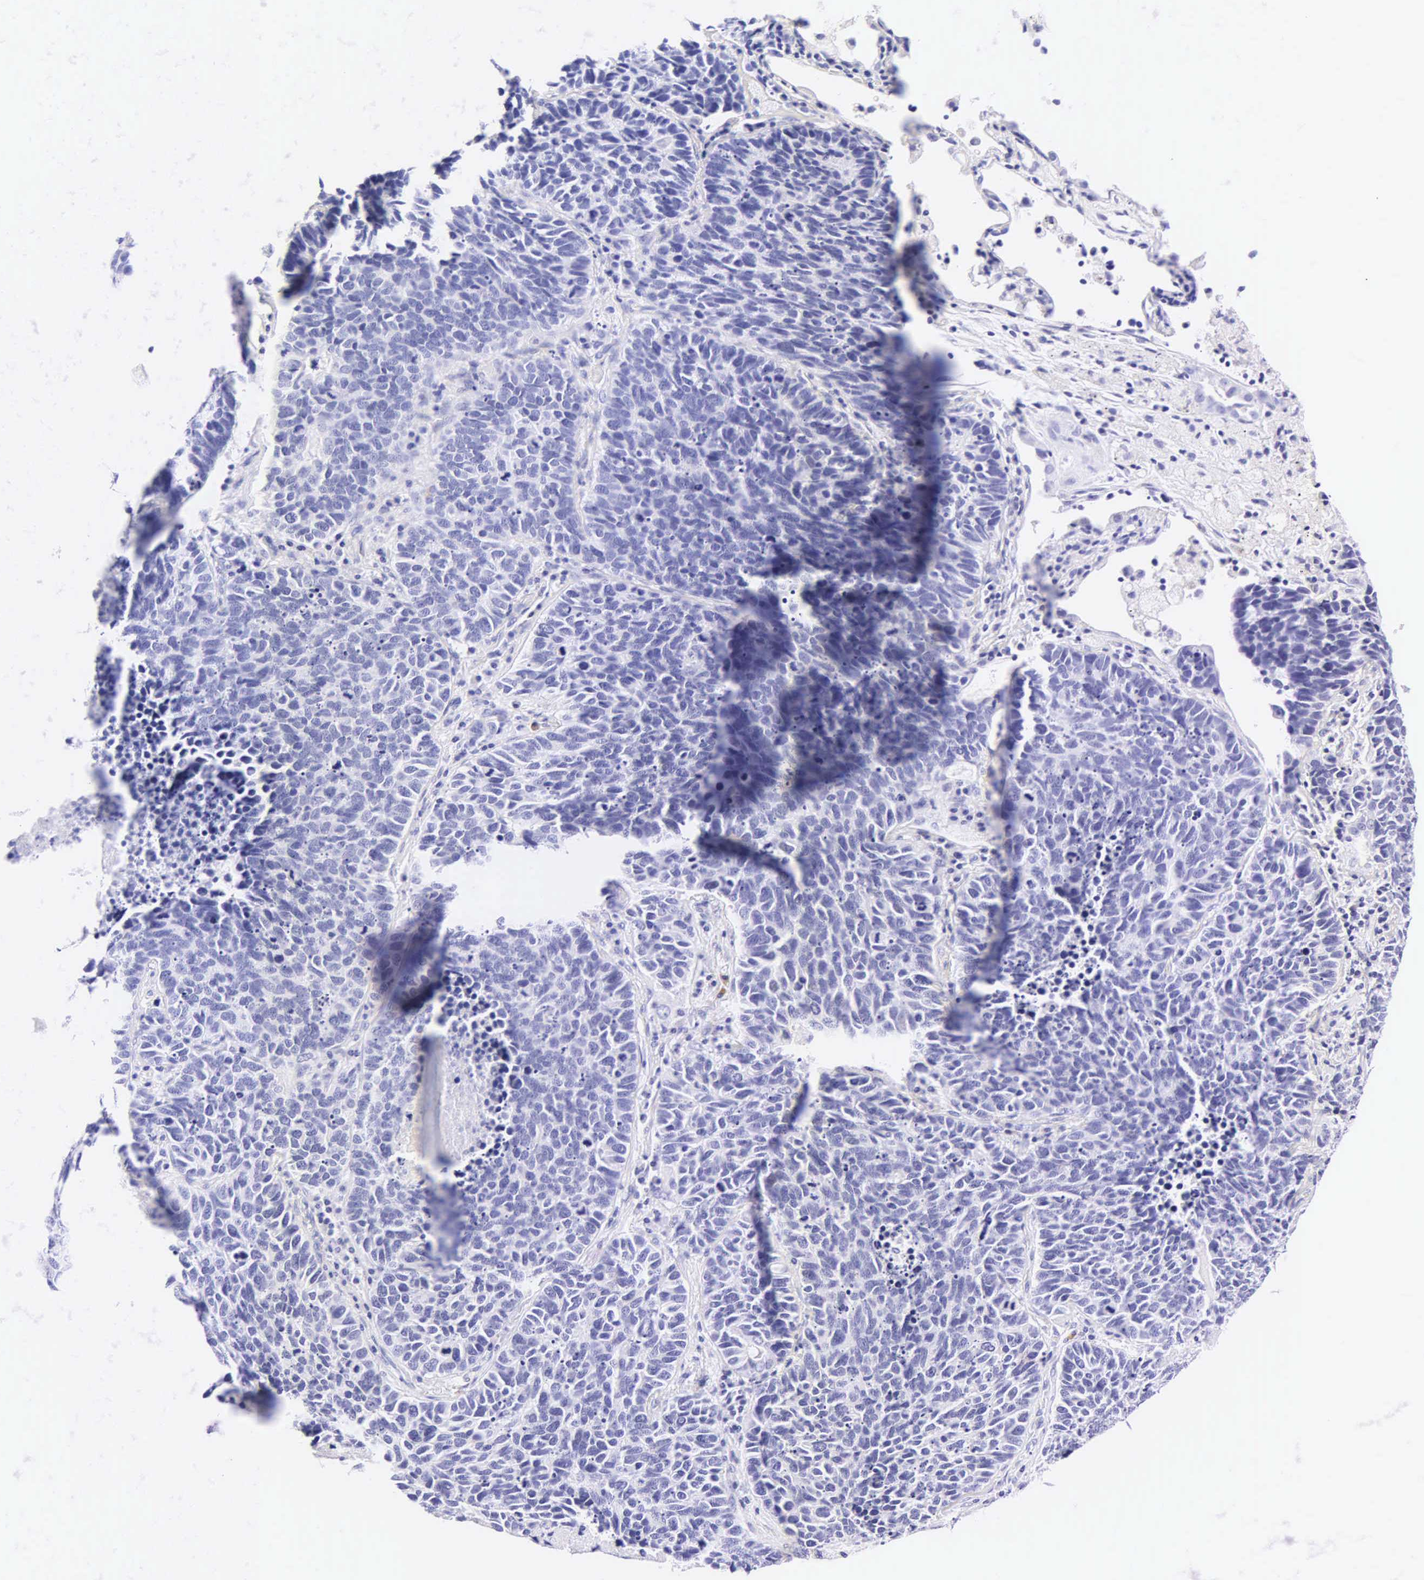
{"staining": {"intensity": "negative", "quantity": "none", "location": "none"}, "tissue": "lung cancer", "cell_type": "Tumor cells", "image_type": "cancer", "snomed": [{"axis": "morphology", "description": "Neoplasm, malignant, NOS"}, {"axis": "topography", "description": "Lung"}], "caption": "Tumor cells are negative for brown protein staining in lung cancer (neoplasm (malignant)). (Stains: DAB (3,3'-diaminobenzidine) immunohistochemistry with hematoxylin counter stain, Microscopy: brightfield microscopy at high magnification).", "gene": "CALD1", "patient": {"sex": "female", "age": 75}}